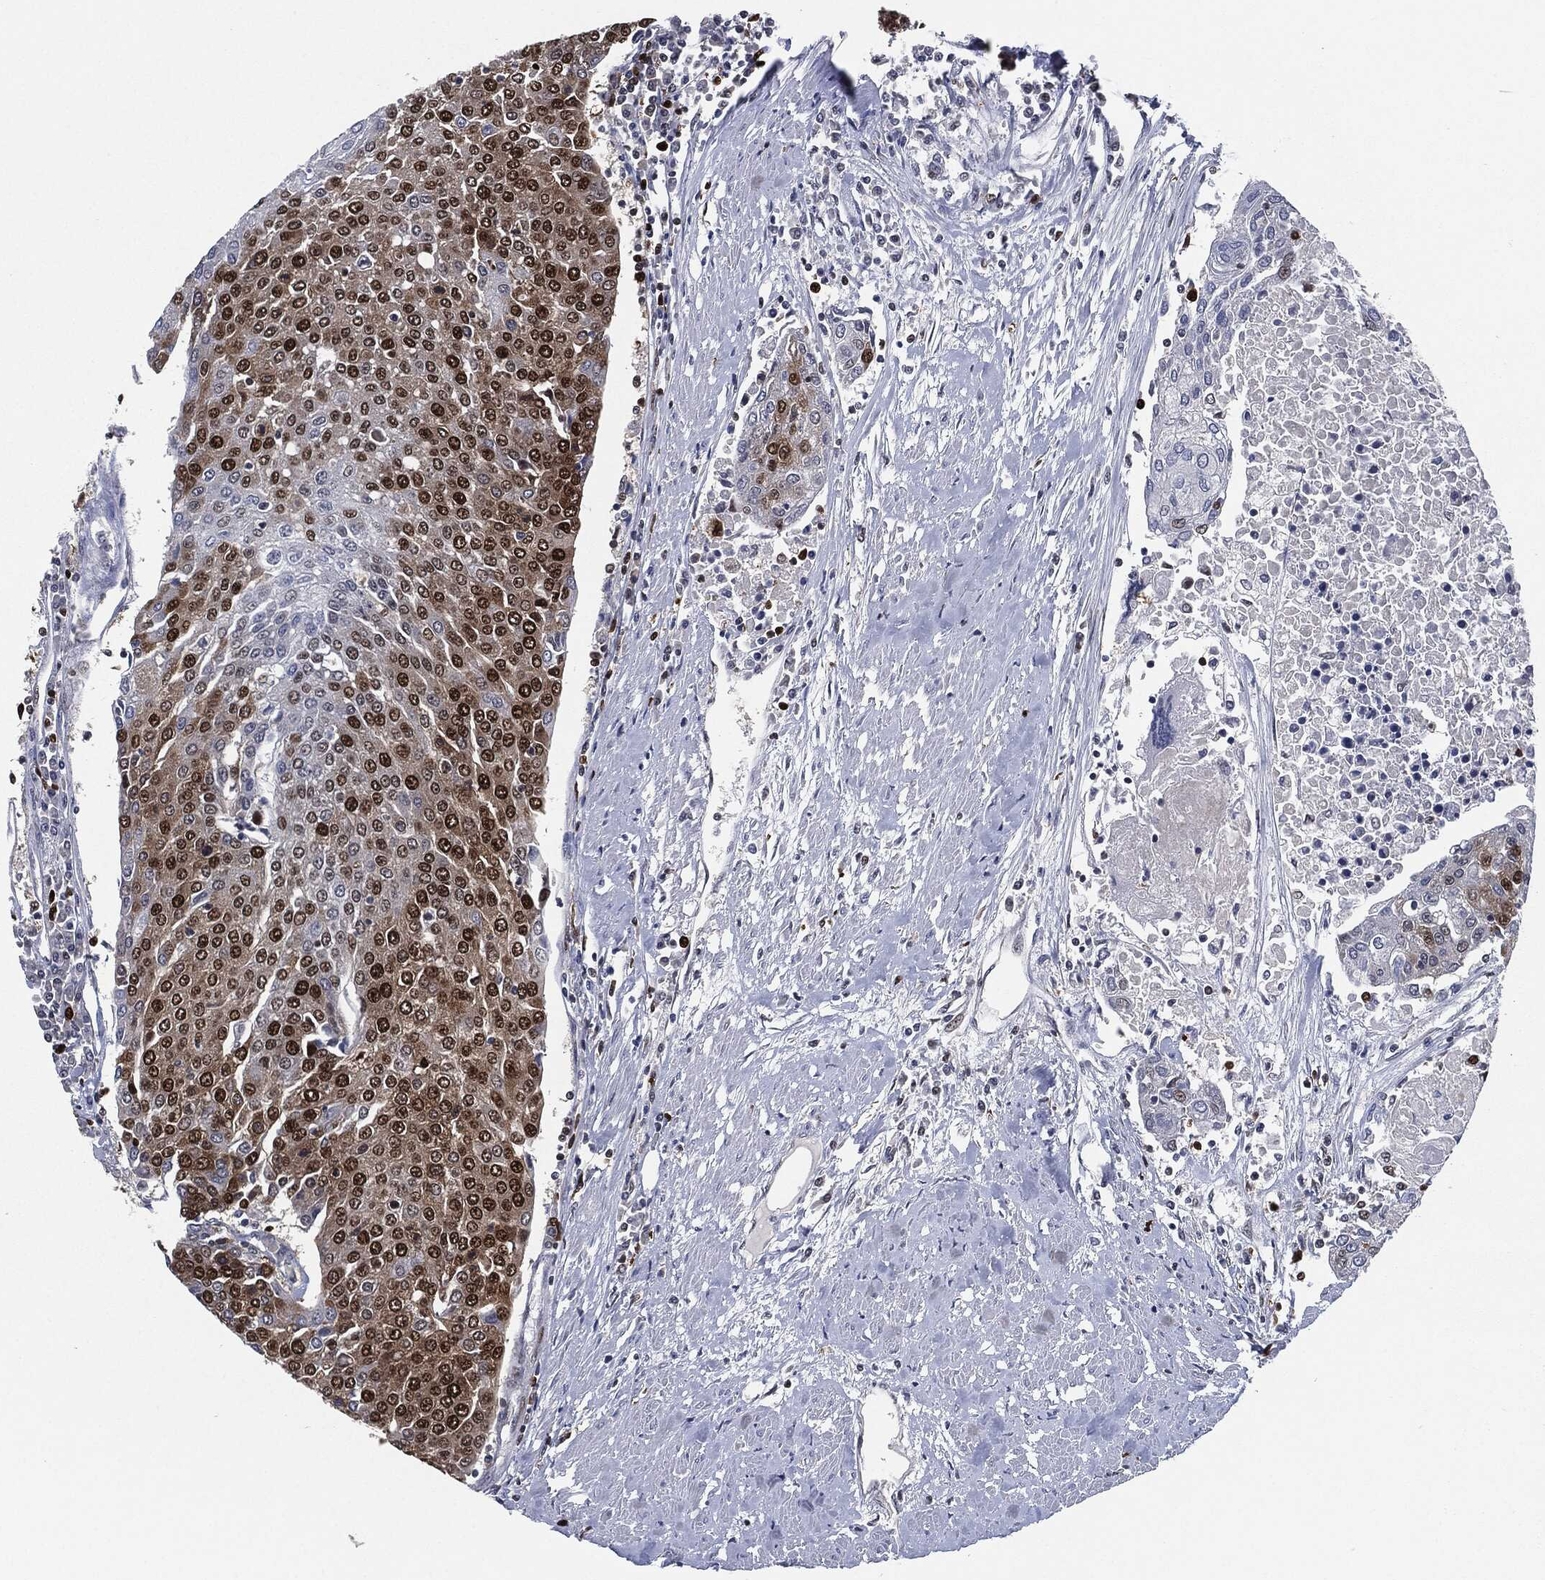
{"staining": {"intensity": "strong", "quantity": "25%-75%", "location": "nuclear"}, "tissue": "urothelial cancer", "cell_type": "Tumor cells", "image_type": "cancer", "snomed": [{"axis": "morphology", "description": "Urothelial carcinoma, High grade"}, {"axis": "topography", "description": "Urinary bladder"}], "caption": "Tumor cells show strong nuclear positivity in approximately 25%-75% of cells in urothelial cancer. The protein is shown in brown color, while the nuclei are stained blue.", "gene": "PCNA", "patient": {"sex": "female", "age": 85}}